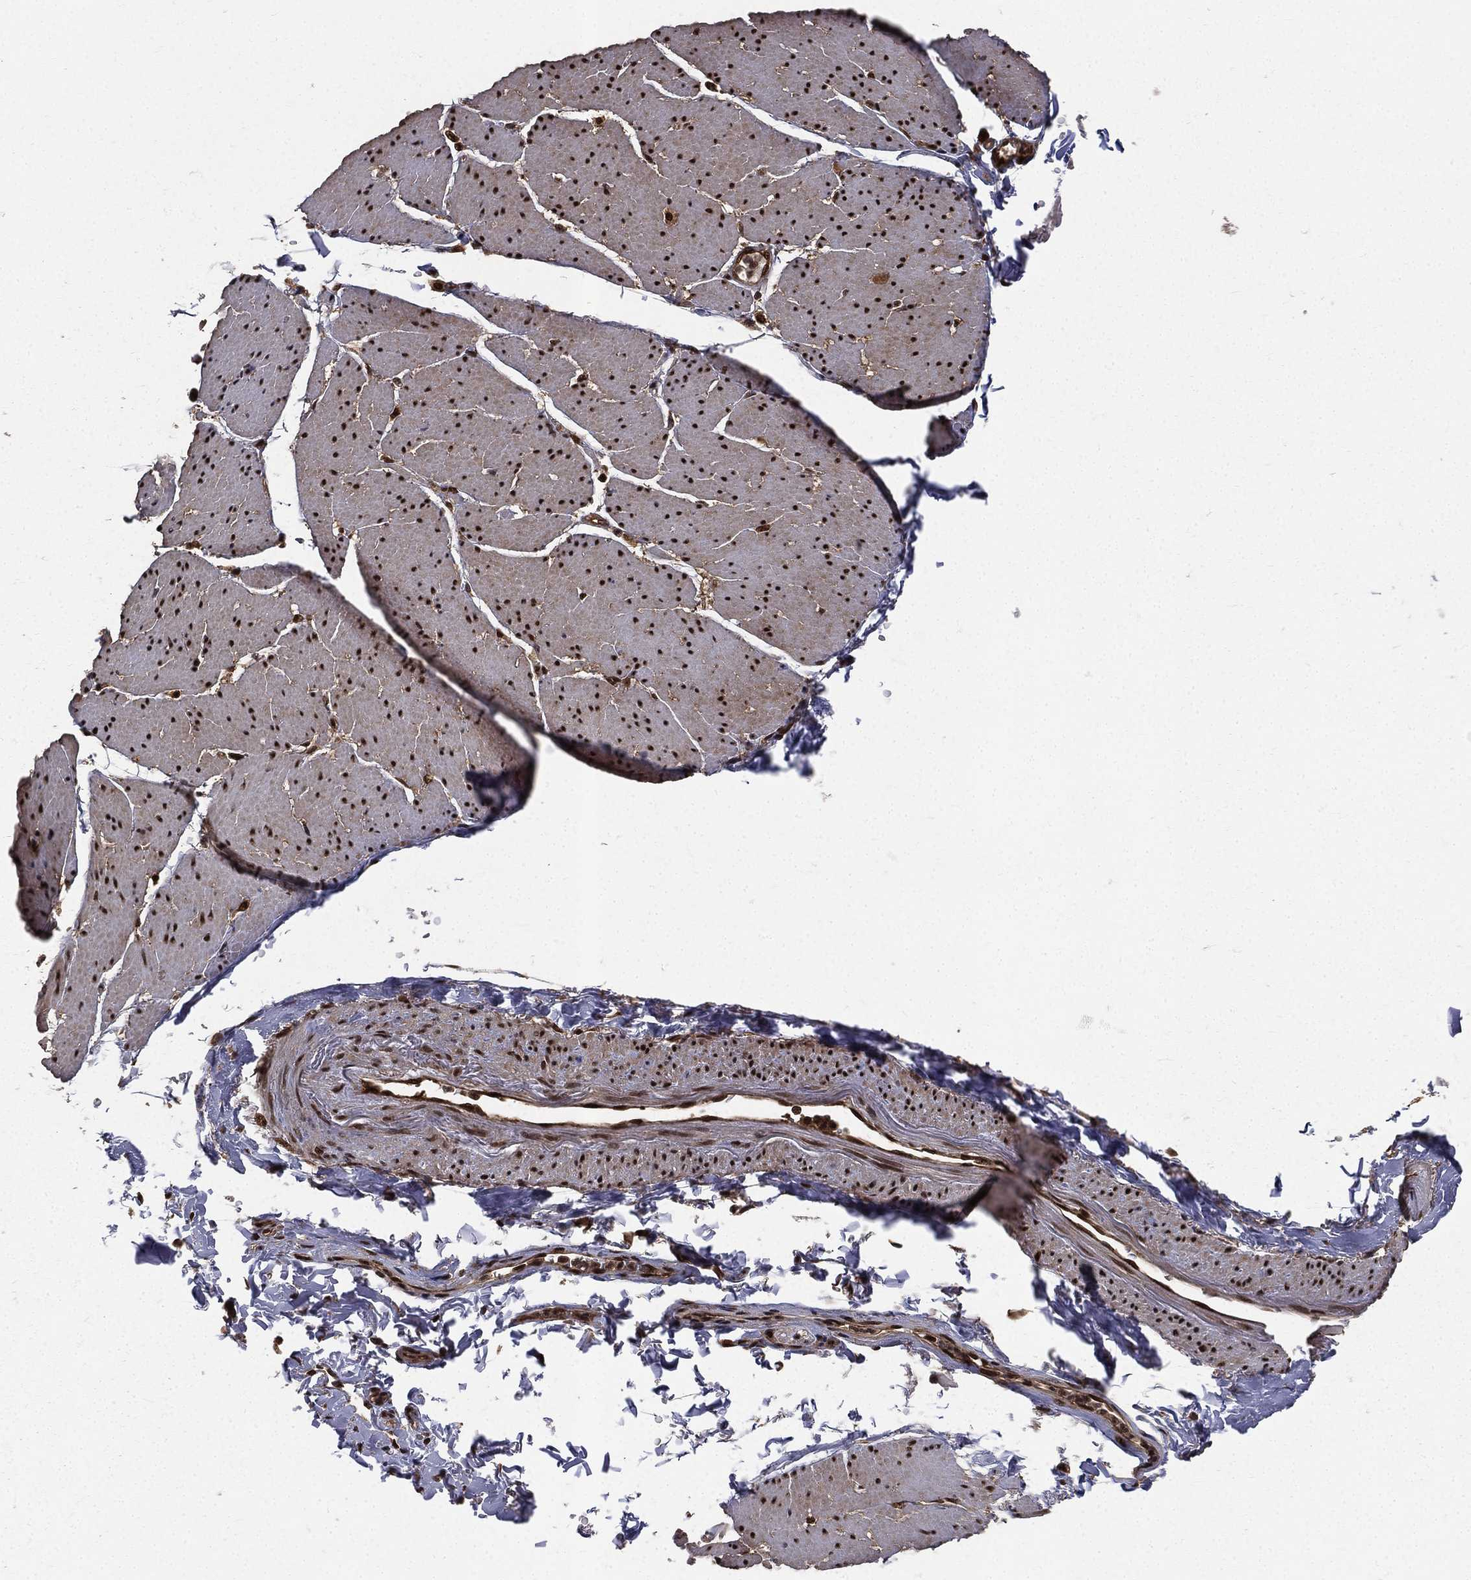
{"staining": {"intensity": "strong", "quantity": "25%-75%", "location": "nuclear"}, "tissue": "smooth muscle", "cell_type": "Smooth muscle cells", "image_type": "normal", "snomed": [{"axis": "morphology", "description": "Normal tissue, NOS"}, {"axis": "topography", "description": "Smooth muscle"}, {"axis": "topography", "description": "Anal"}], "caption": "A photomicrograph of smooth muscle stained for a protein displays strong nuclear brown staining in smooth muscle cells.", "gene": "COPS4", "patient": {"sex": "male", "age": 83}}